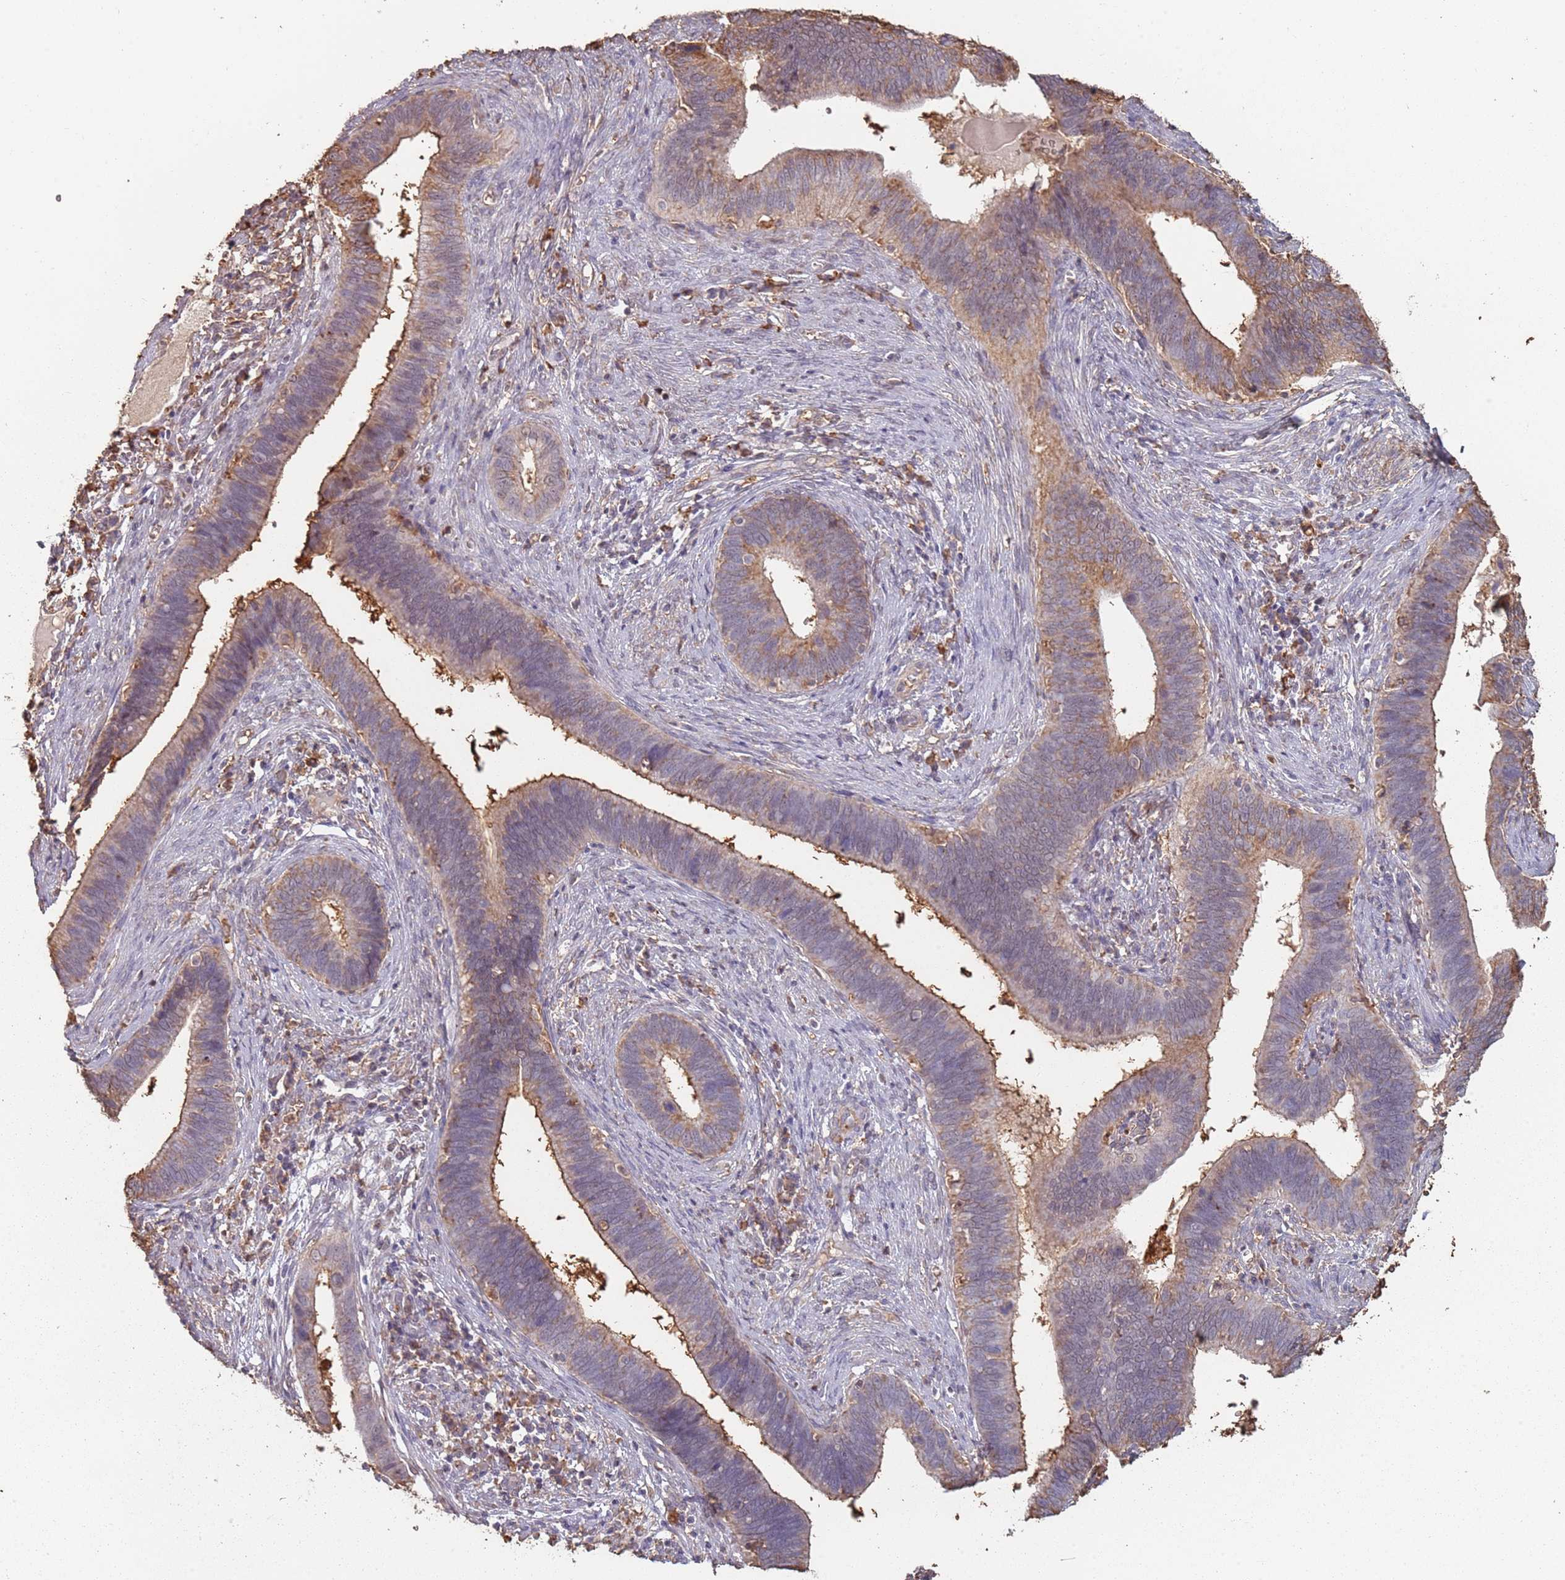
{"staining": {"intensity": "moderate", "quantity": "25%-75%", "location": "cytoplasmic/membranous"}, "tissue": "cervical cancer", "cell_type": "Tumor cells", "image_type": "cancer", "snomed": [{"axis": "morphology", "description": "Adenocarcinoma, NOS"}, {"axis": "topography", "description": "Cervix"}], "caption": "Cervical cancer (adenocarcinoma) tissue demonstrates moderate cytoplasmic/membranous expression in about 25%-75% of tumor cells", "gene": "ATOSB", "patient": {"sex": "female", "age": 42}}